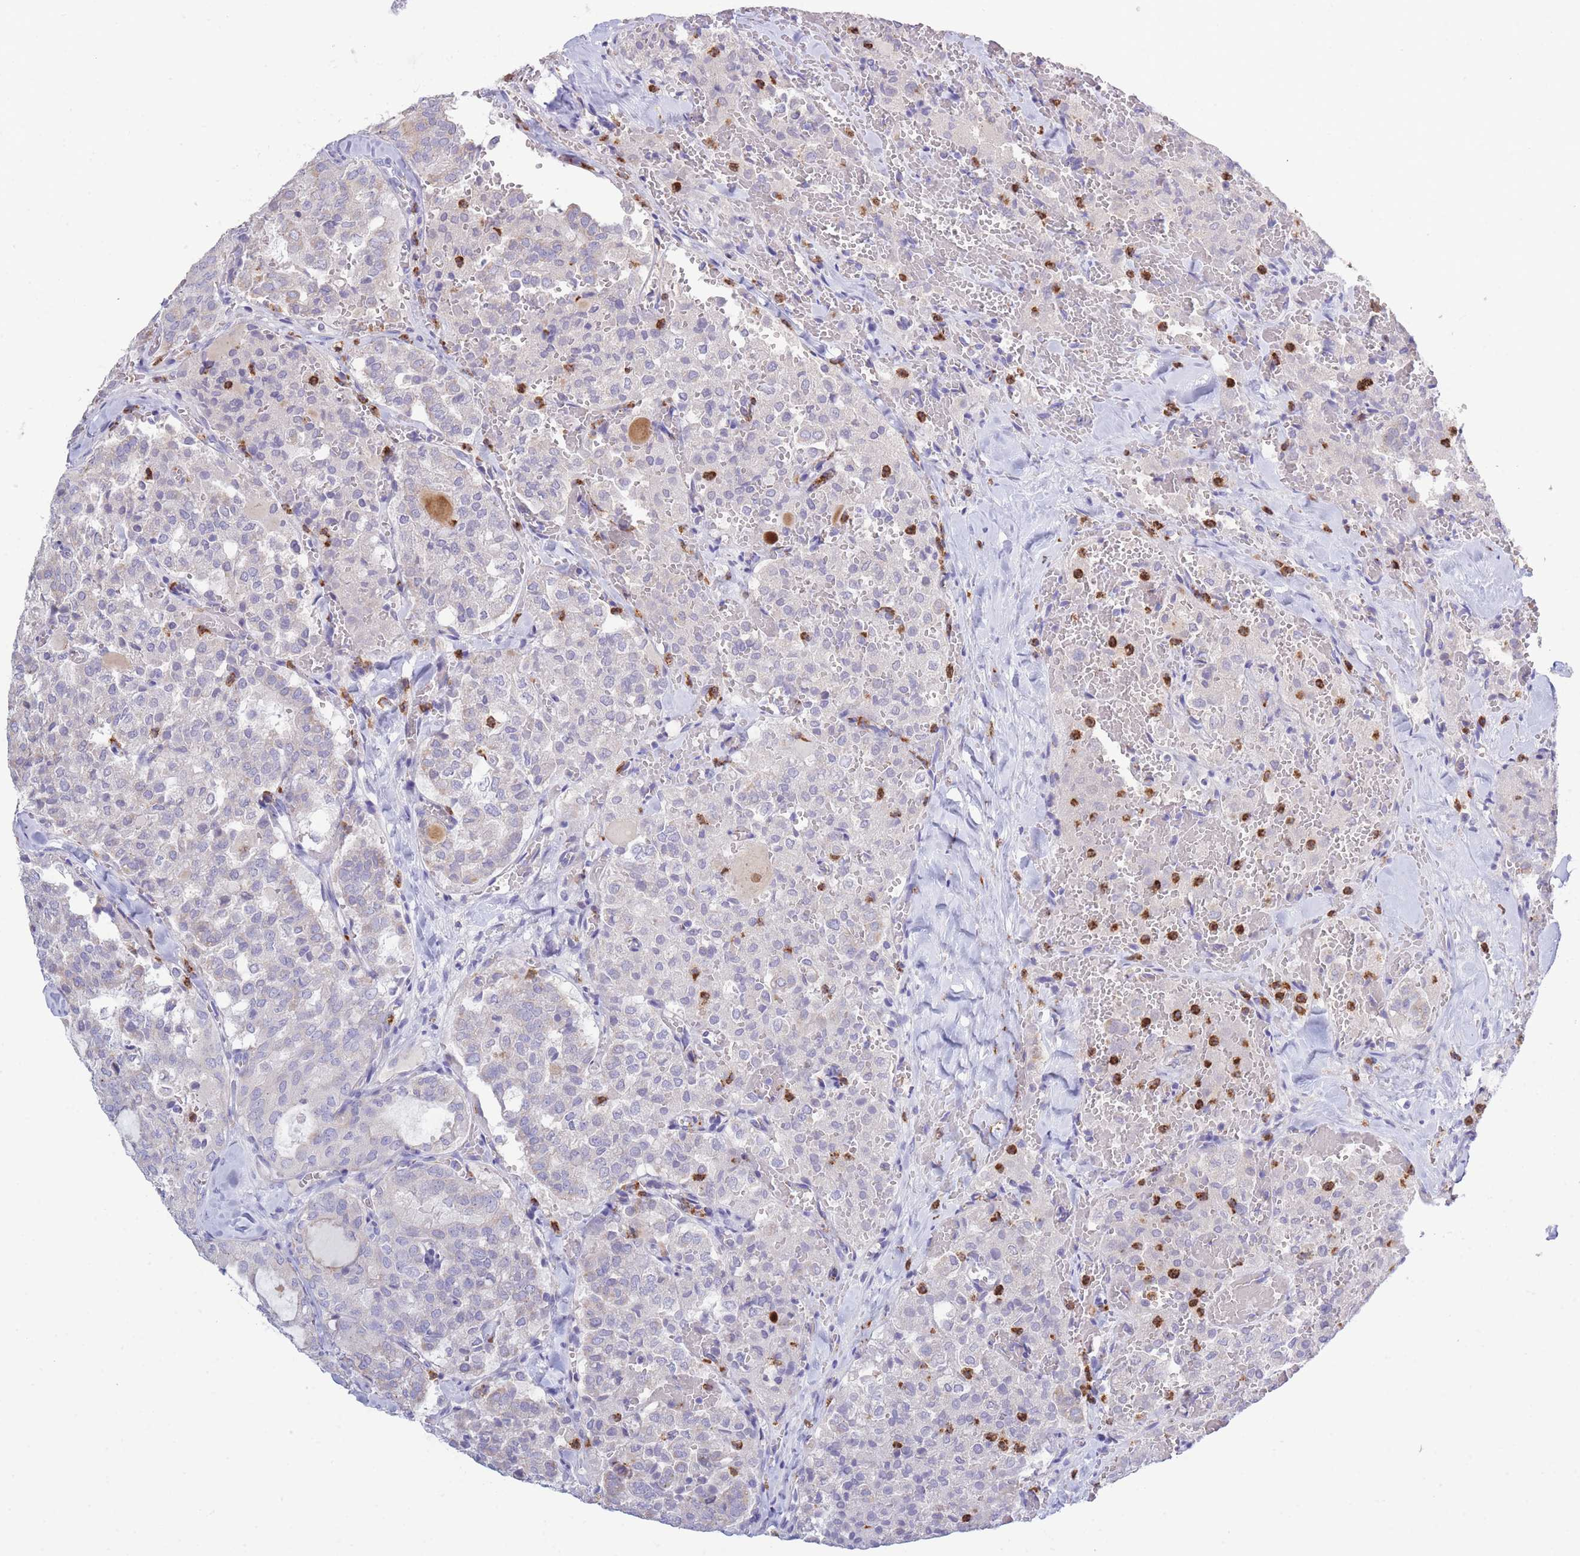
{"staining": {"intensity": "negative", "quantity": "none", "location": "none"}, "tissue": "thyroid cancer", "cell_type": "Tumor cells", "image_type": "cancer", "snomed": [{"axis": "morphology", "description": "Follicular adenoma carcinoma, NOS"}, {"axis": "topography", "description": "Thyroid gland"}], "caption": "DAB immunohistochemical staining of thyroid cancer (follicular adenoma carcinoma) shows no significant expression in tumor cells.", "gene": "CENPM", "patient": {"sex": "male", "age": 75}}